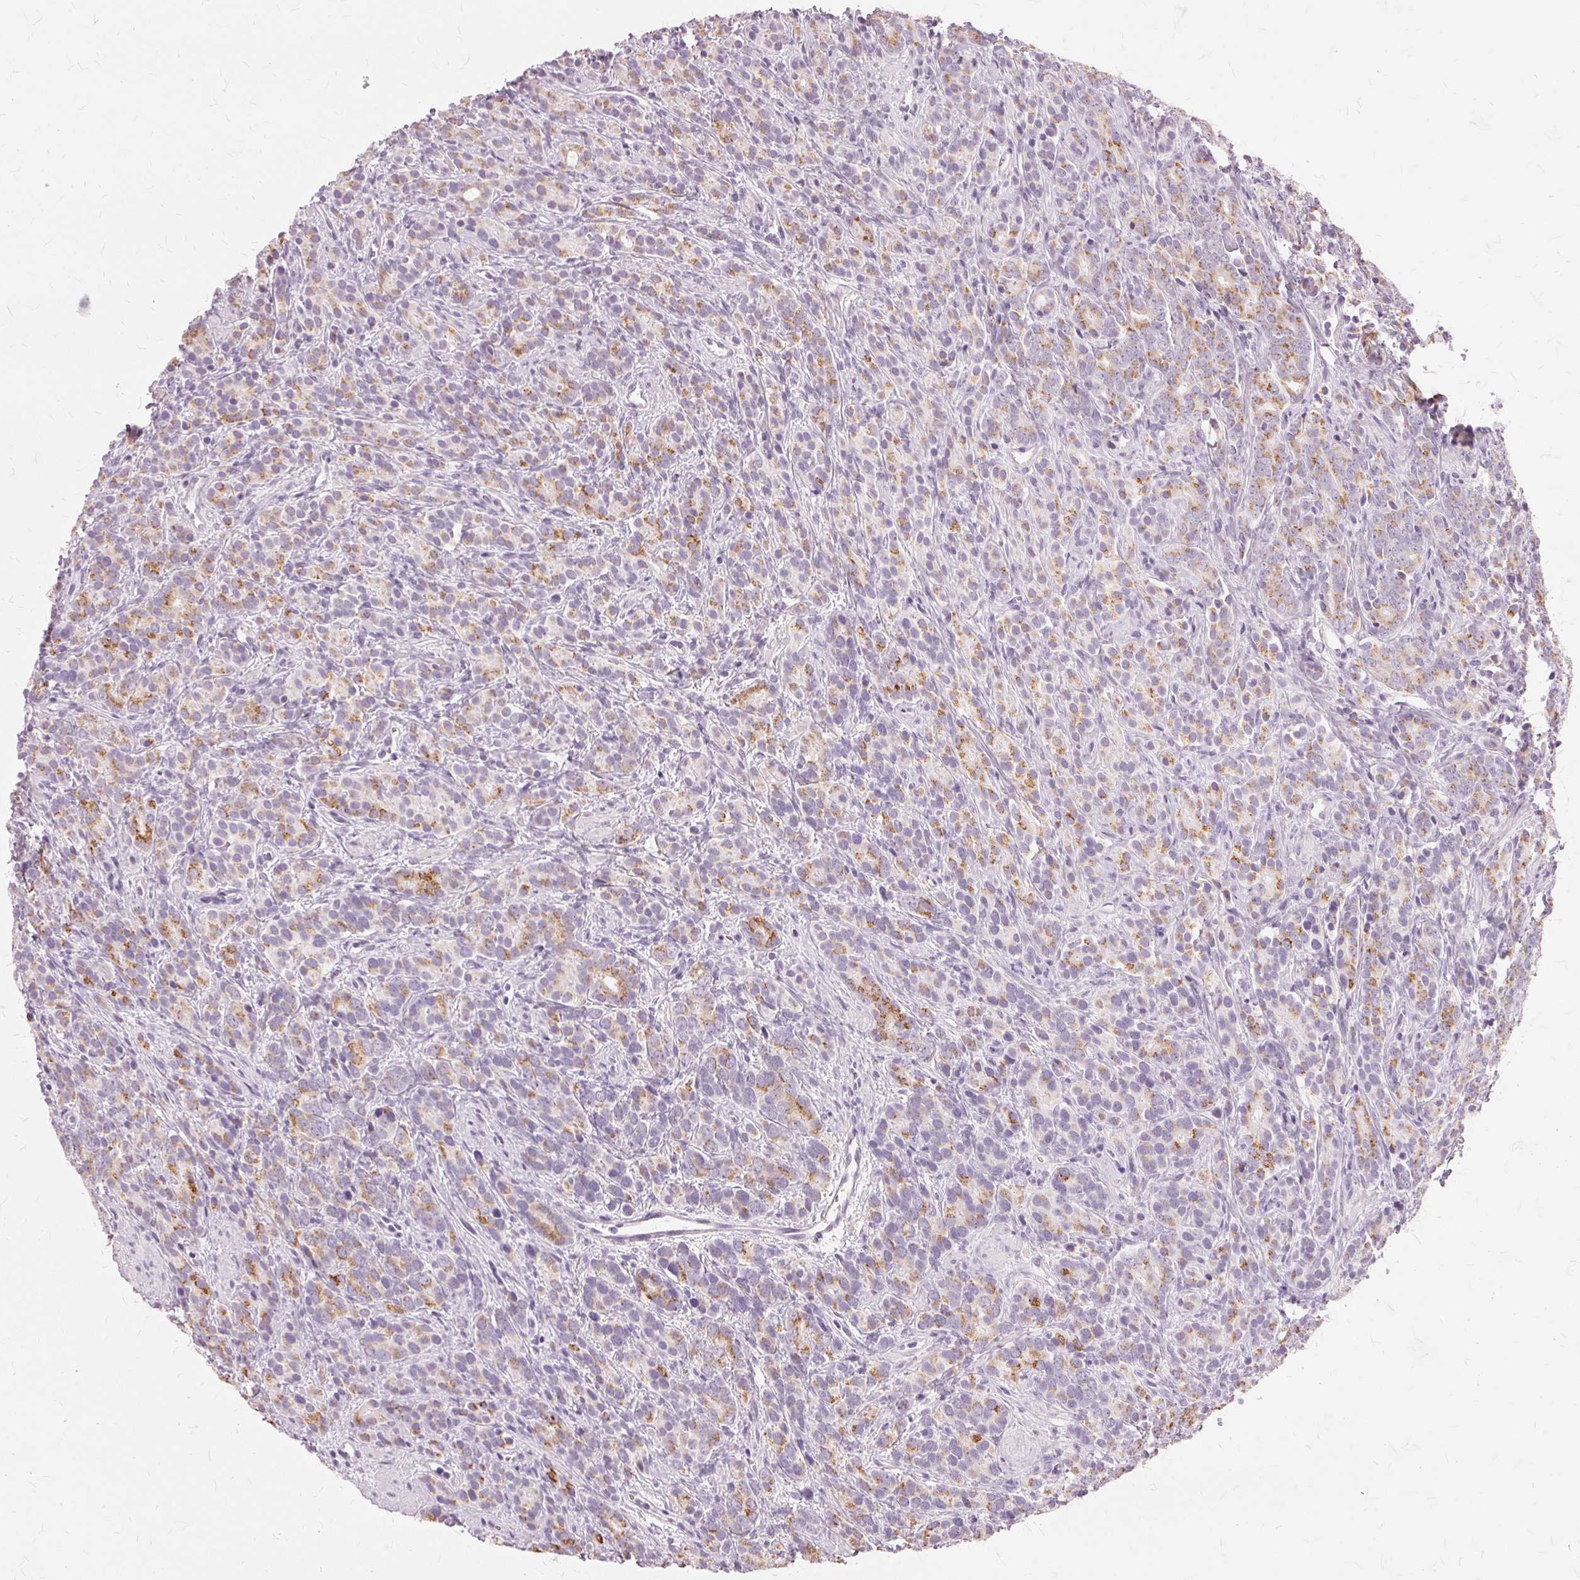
{"staining": {"intensity": "moderate", "quantity": "25%-75%", "location": "cytoplasmic/membranous"}, "tissue": "prostate cancer", "cell_type": "Tumor cells", "image_type": "cancer", "snomed": [{"axis": "morphology", "description": "Adenocarcinoma, High grade"}, {"axis": "topography", "description": "Prostate"}], "caption": "Immunohistochemical staining of human prostate cancer (high-grade adenocarcinoma) exhibits medium levels of moderate cytoplasmic/membranous protein expression in about 25%-75% of tumor cells.", "gene": "SLC45A3", "patient": {"sex": "male", "age": 84}}